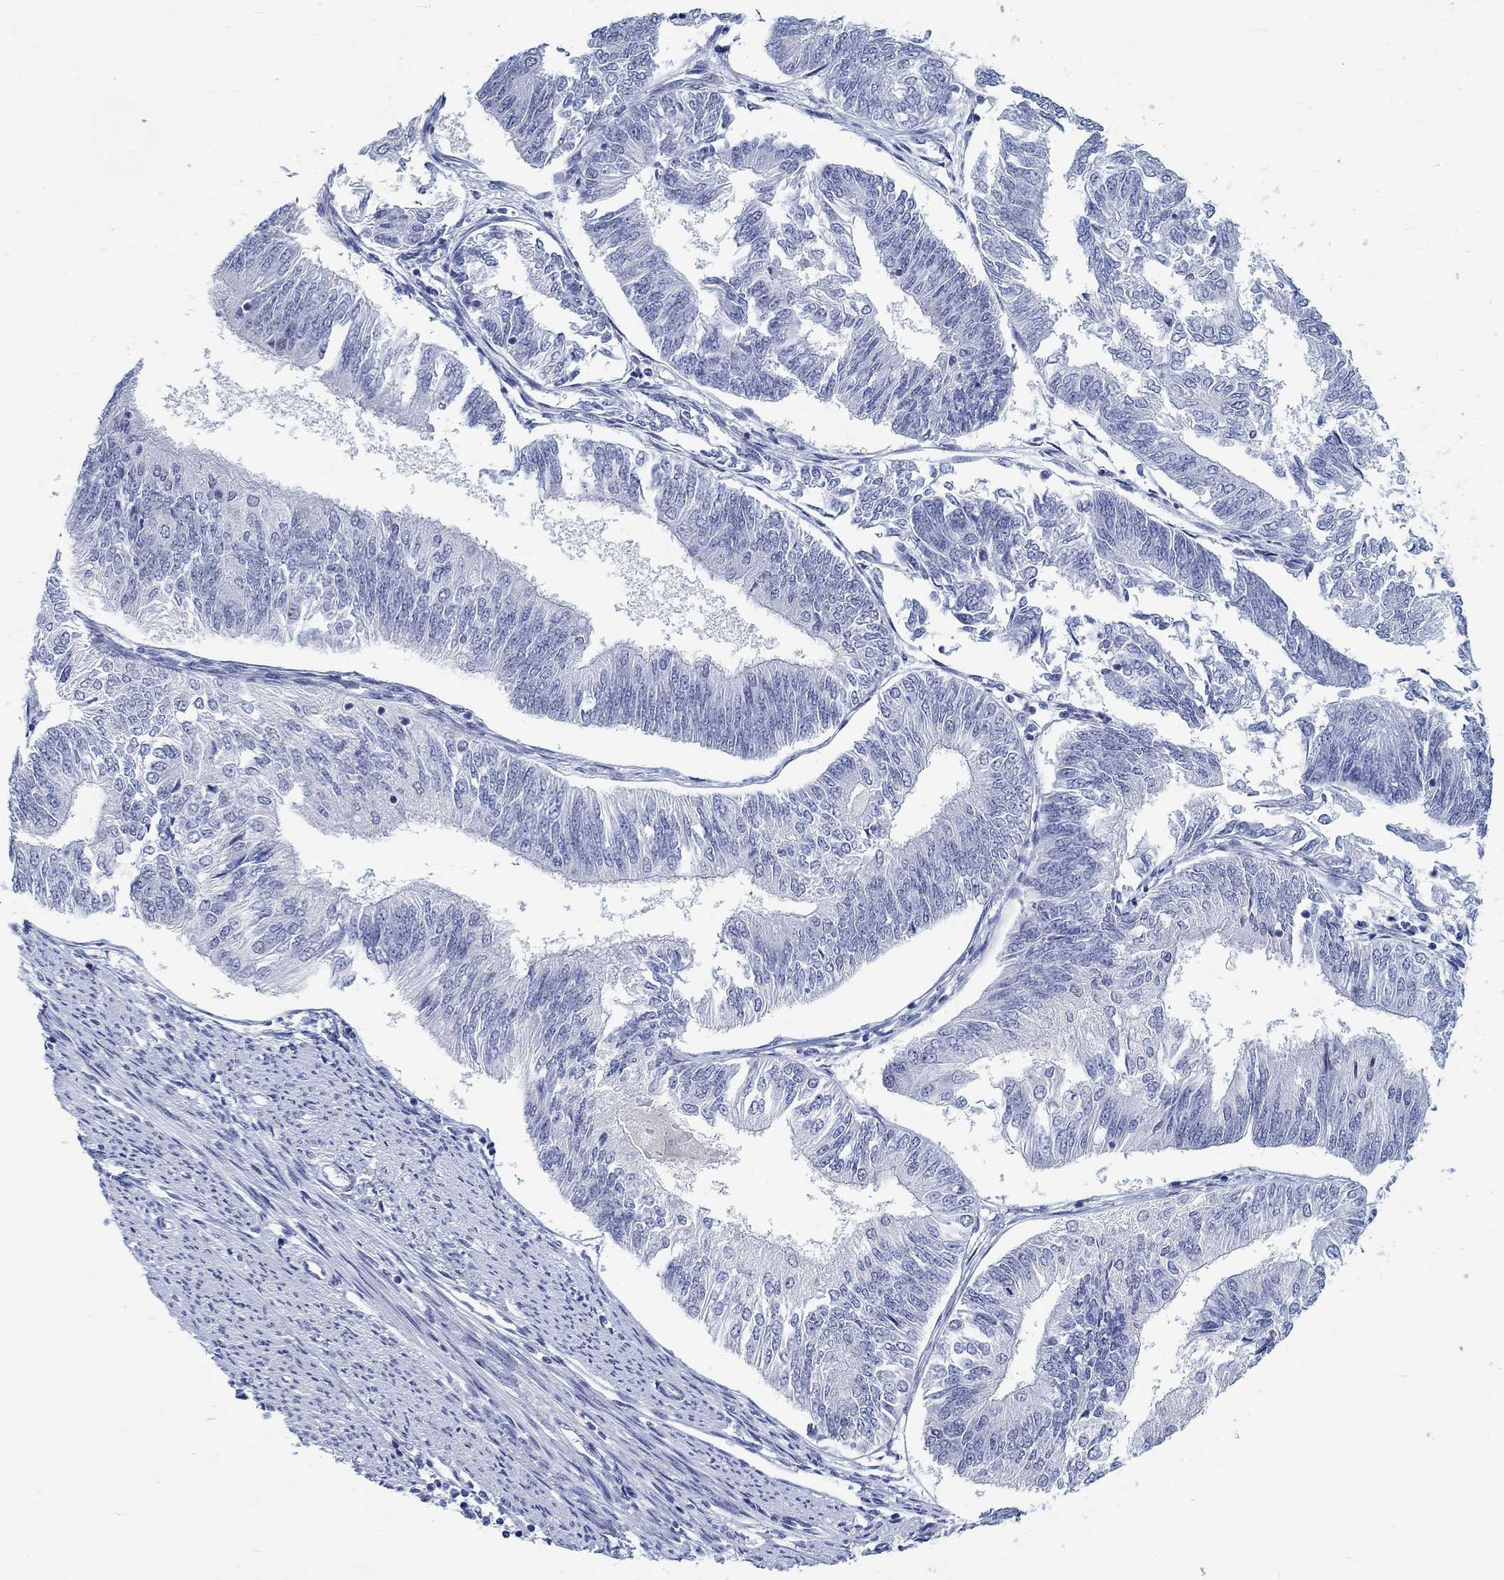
{"staining": {"intensity": "negative", "quantity": "none", "location": "none"}, "tissue": "endometrial cancer", "cell_type": "Tumor cells", "image_type": "cancer", "snomed": [{"axis": "morphology", "description": "Adenocarcinoma, NOS"}, {"axis": "topography", "description": "Endometrium"}], "caption": "High magnification brightfield microscopy of endometrial cancer stained with DAB (3,3'-diaminobenzidine) (brown) and counterstained with hematoxylin (blue): tumor cells show no significant expression.", "gene": "ANKS1B", "patient": {"sex": "female", "age": 58}}